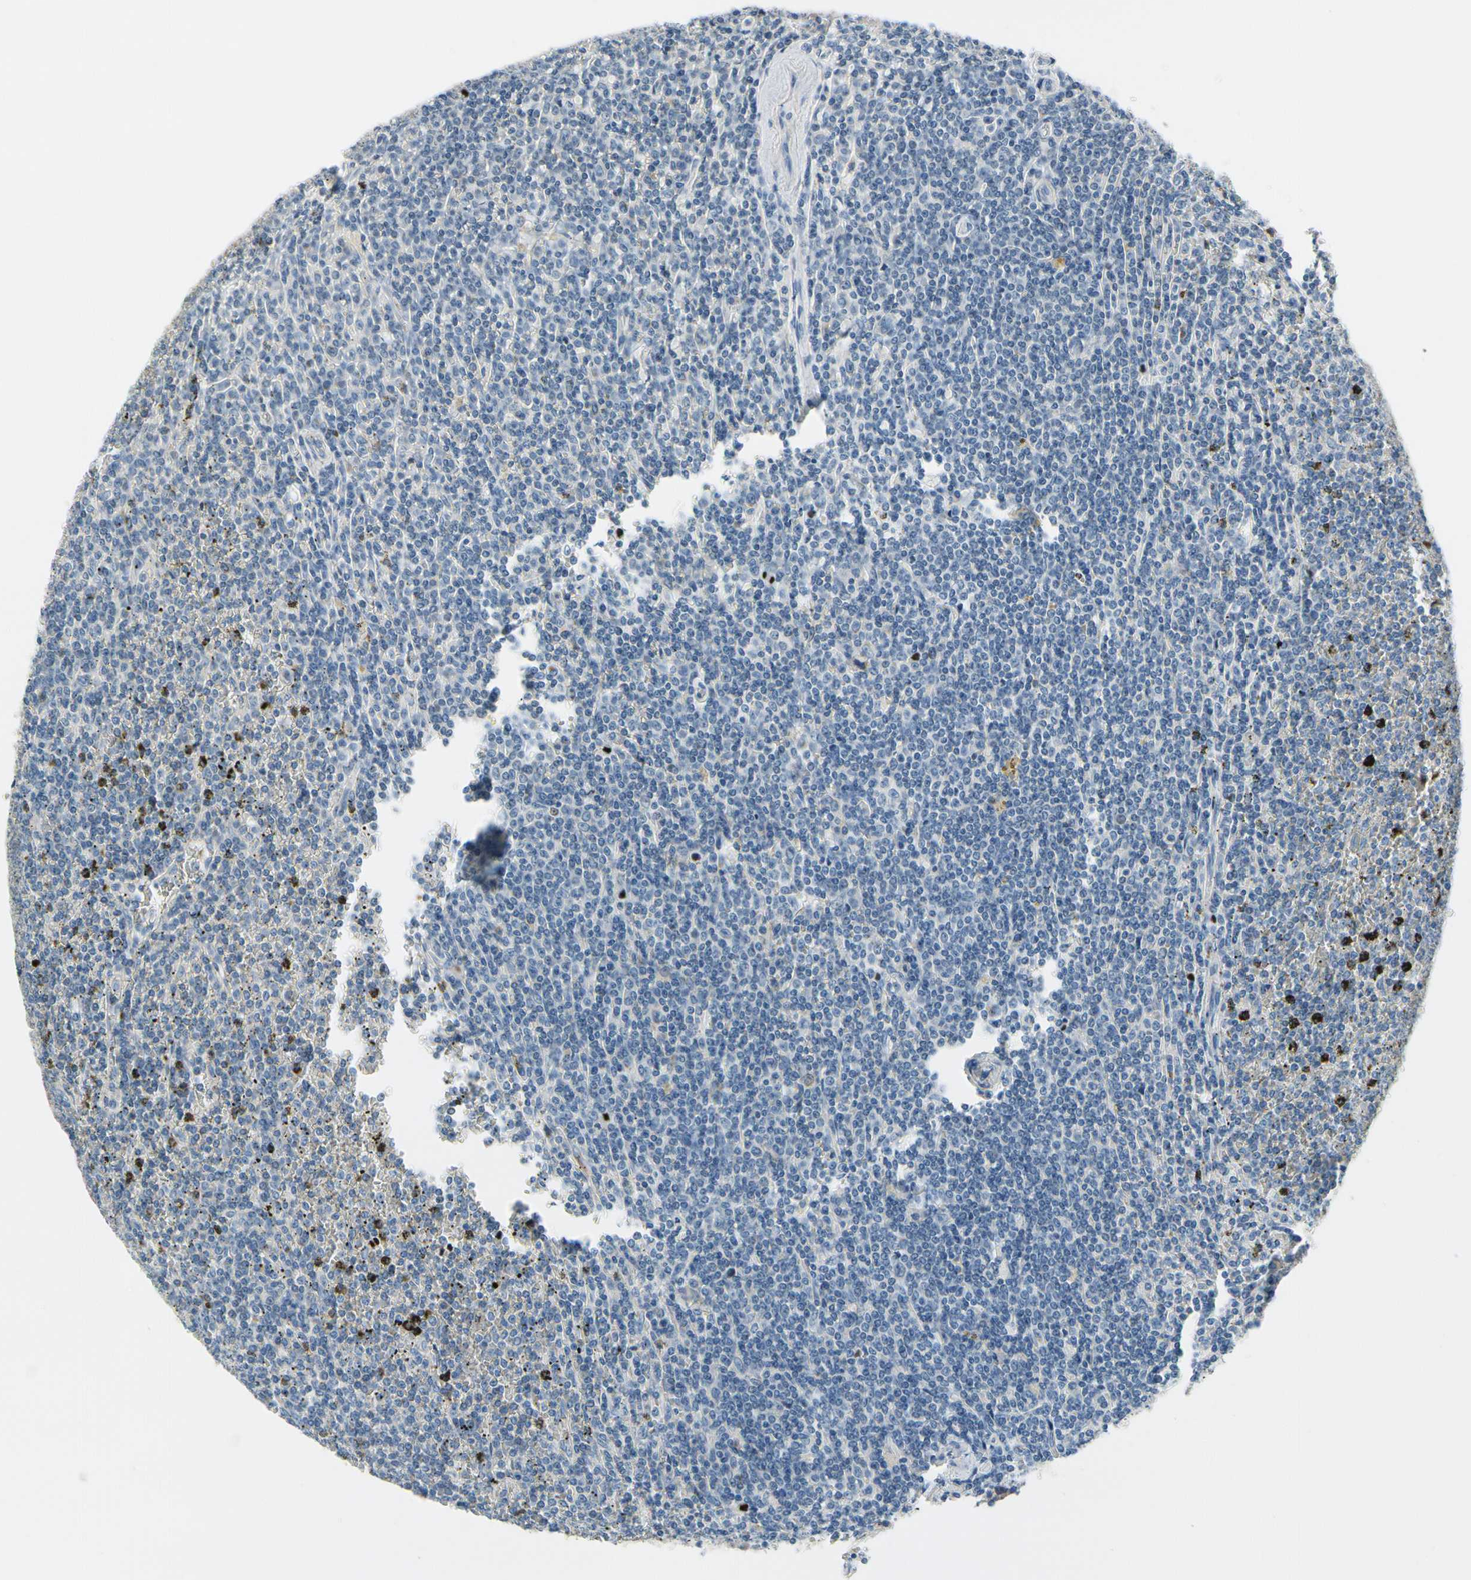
{"staining": {"intensity": "negative", "quantity": "none", "location": "none"}, "tissue": "lymphoma", "cell_type": "Tumor cells", "image_type": "cancer", "snomed": [{"axis": "morphology", "description": "Malignant lymphoma, non-Hodgkin's type, Low grade"}, {"axis": "topography", "description": "Spleen"}], "caption": "Photomicrograph shows no protein staining in tumor cells of lymphoma tissue.", "gene": "CKAP2", "patient": {"sex": "female", "age": 19}}